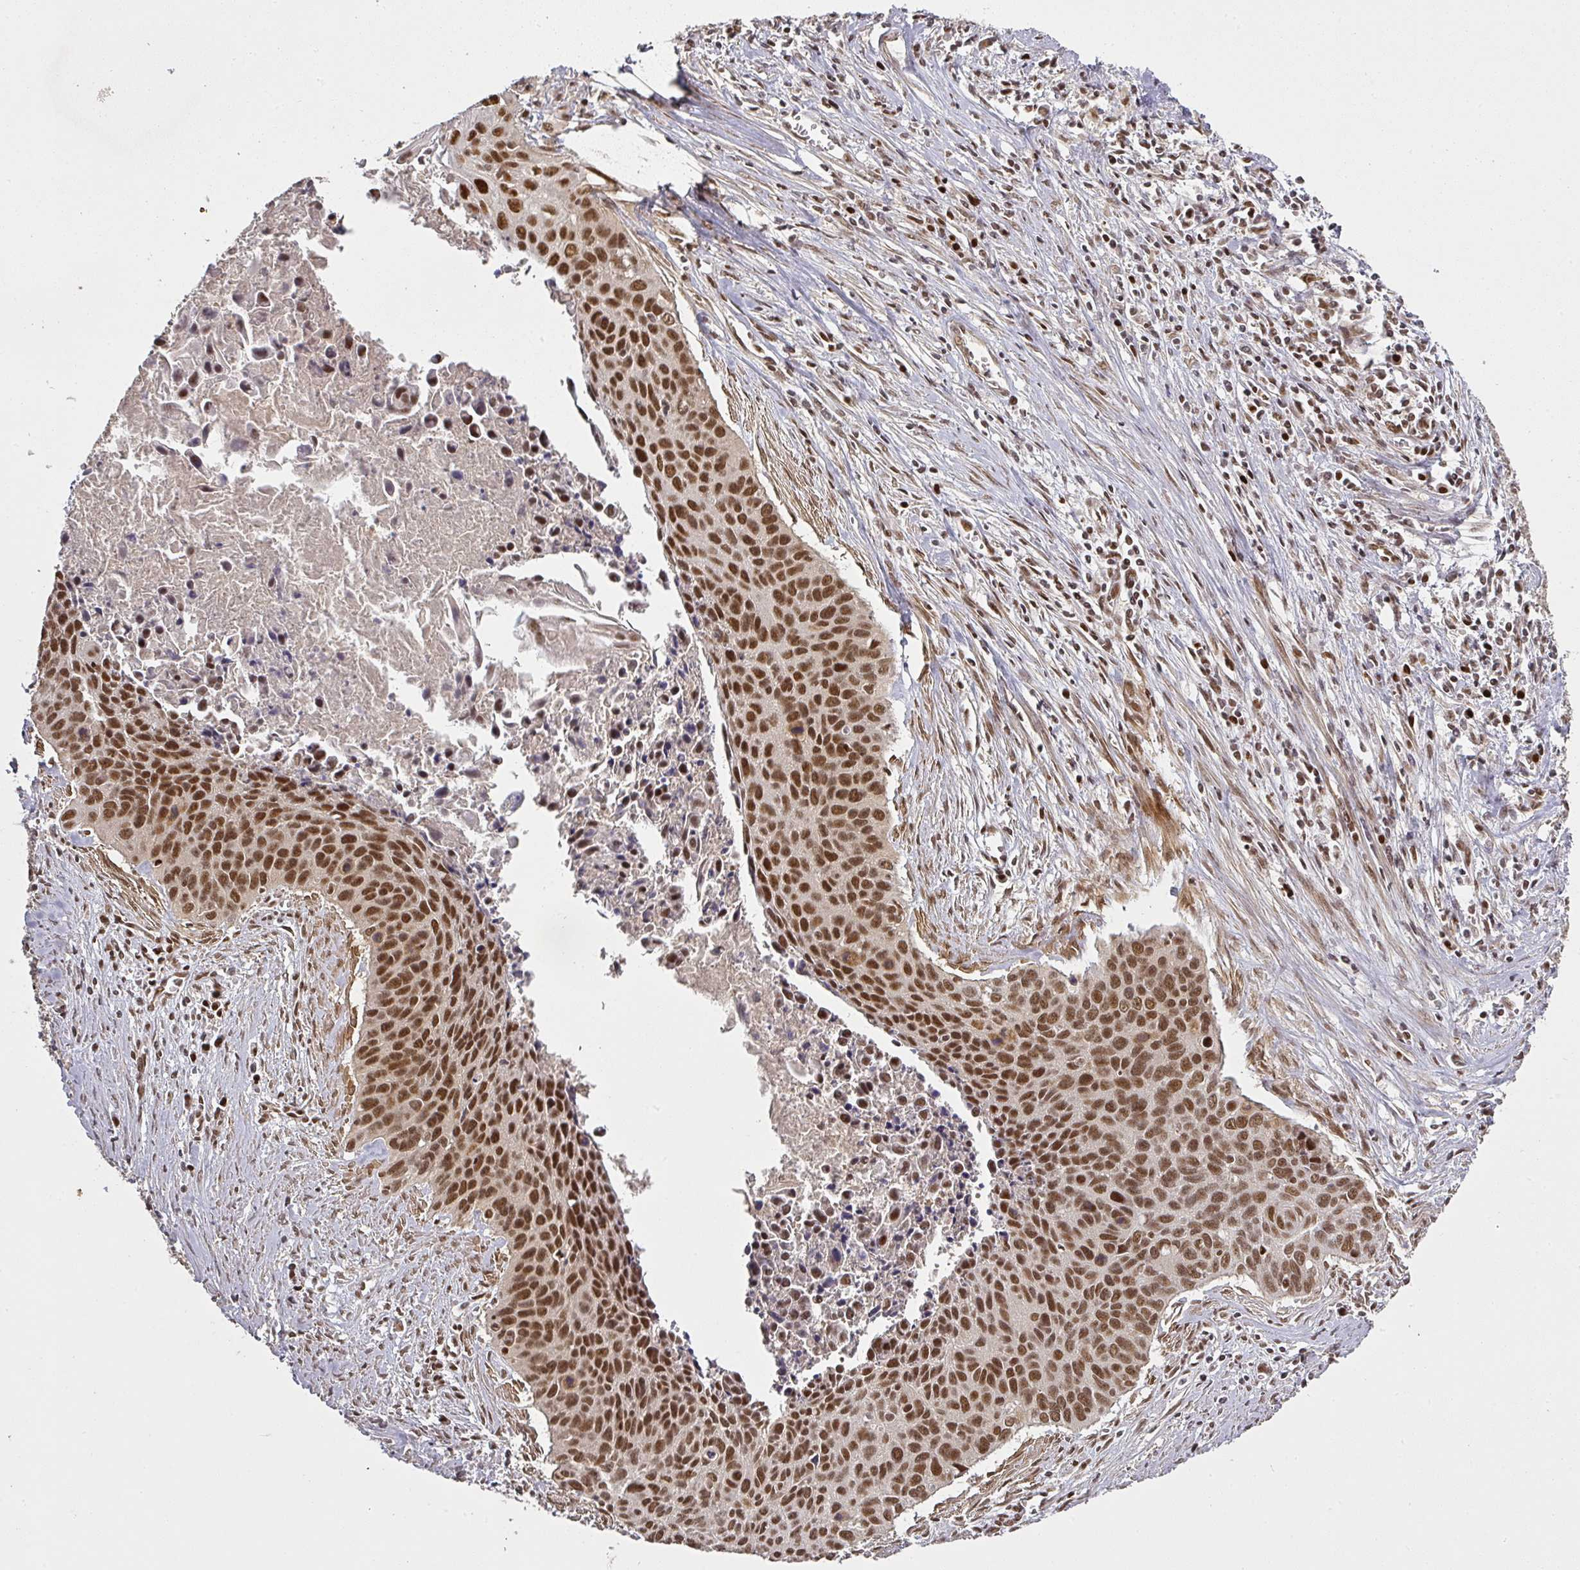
{"staining": {"intensity": "moderate", "quantity": ">75%", "location": "nuclear"}, "tissue": "cervical cancer", "cell_type": "Tumor cells", "image_type": "cancer", "snomed": [{"axis": "morphology", "description": "Squamous cell carcinoma, NOS"}, {"axis": "topography", "description": "Cervix"}], "caption": "The micrograph reveals staining of cervical cancer (squamous cell carcinoma), revealing moderate nuclear protein expression (brown color) within tumor cells. The staining is performed using DAB (3,3'-diaminobenzidine) brown chromogen to label protein expression. The nuclei are counter-stained blue using hematoxylin.", "gene": "GPRIN2", "patient": {"sex": "female", "age": 55}}